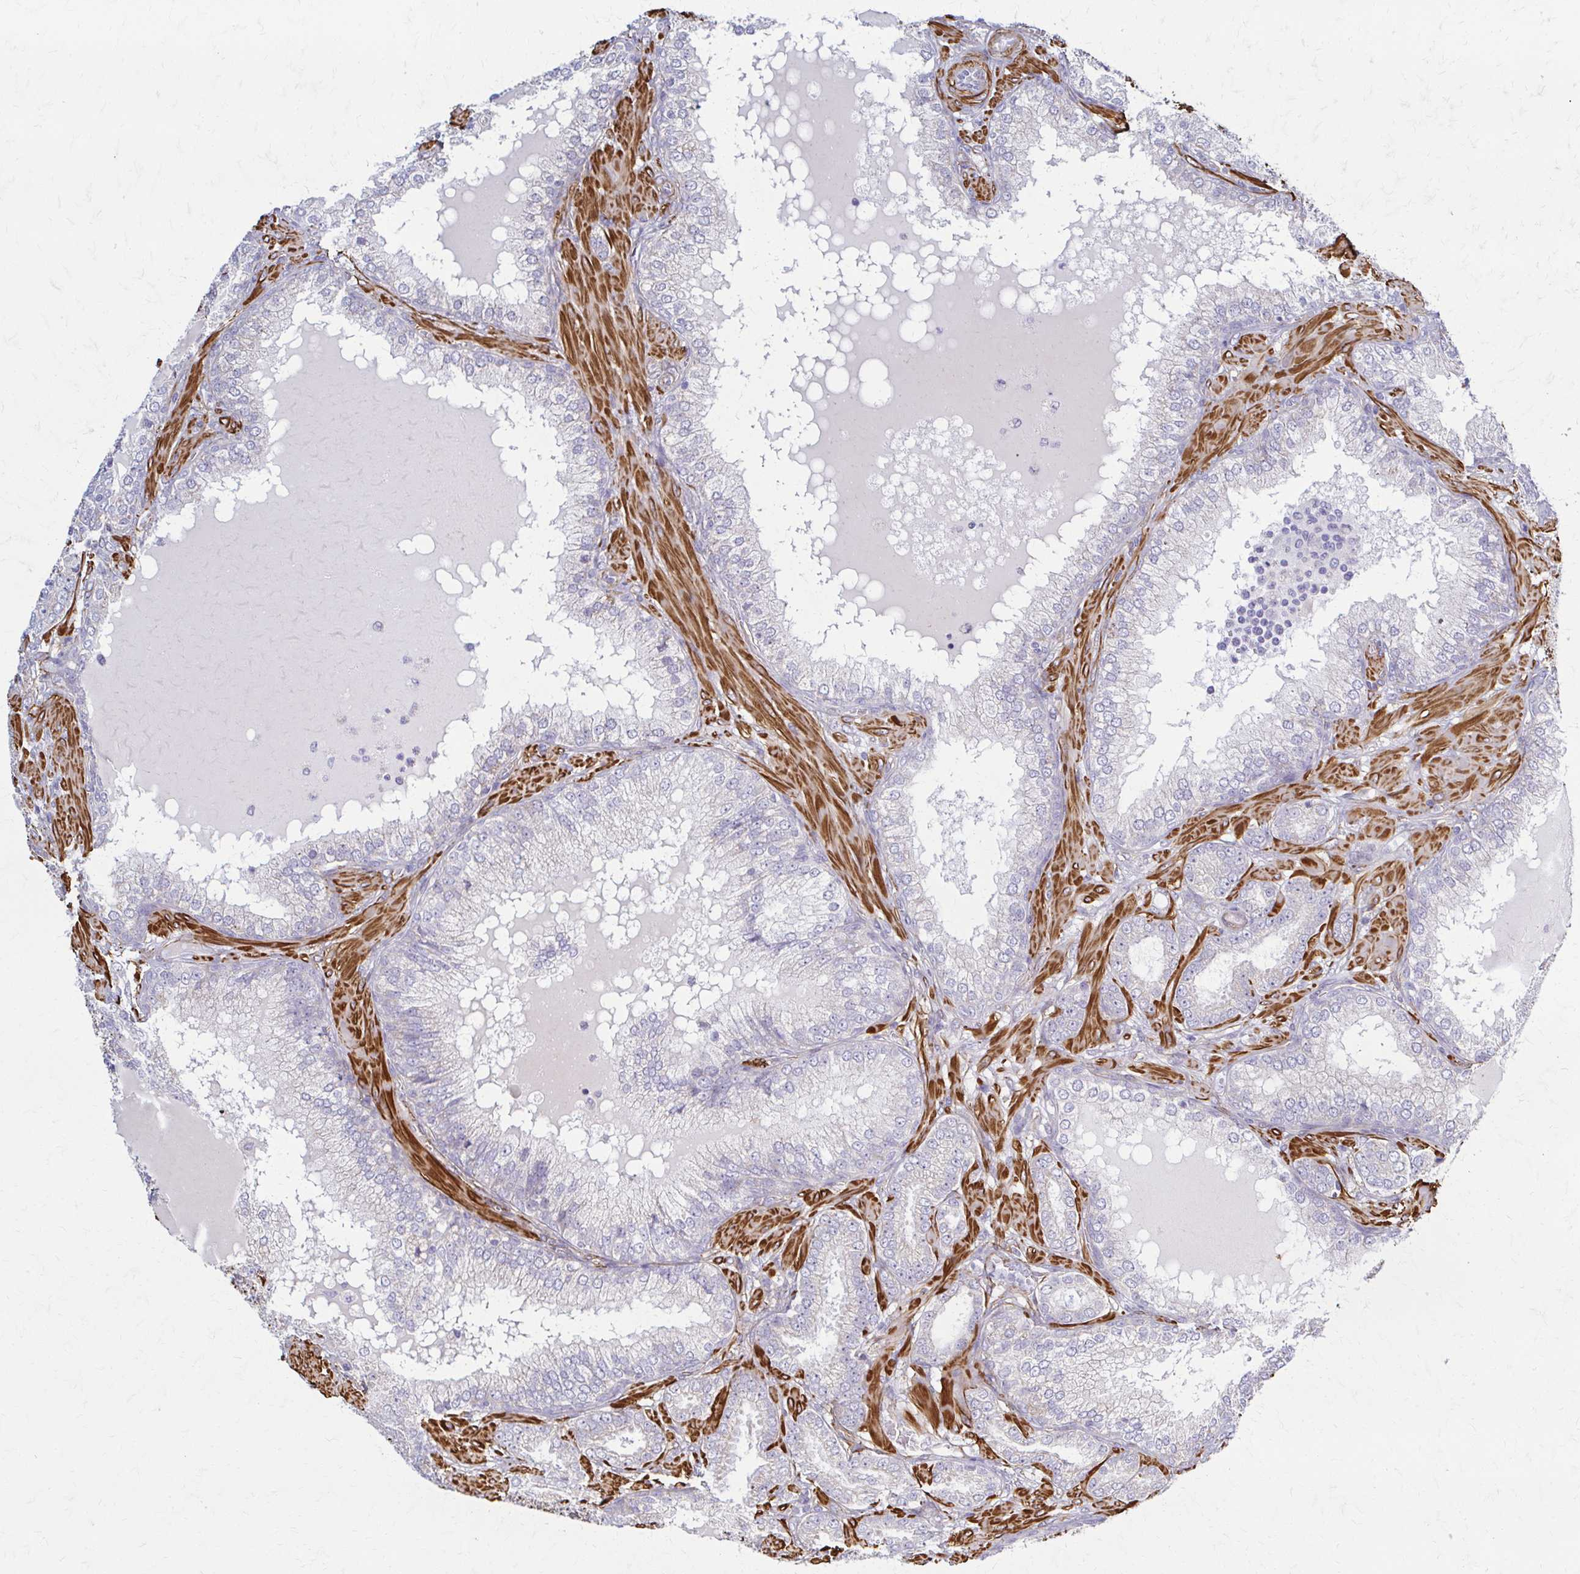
{"staining": {"intensity": "negative", "quantity": "none", "location": "none"}, "tissue": "prostate cancer", "cell_type": "Tumor cells", "image_type": "cancer", "snomed": [{"axis": "morphology", "description": "Adenocarcinoma, High grade"}, {"axis": "topography", "description": "Prostate"}], "caption": "Immunohistochemistry (IHC) of prostate cancer reveals no positivity in tumor cells. (DAB immunohistochemistry with hematoxylin counter stain).", "gene": "TIMMDC1", "patient": {"sex": "male", "age": 60}}